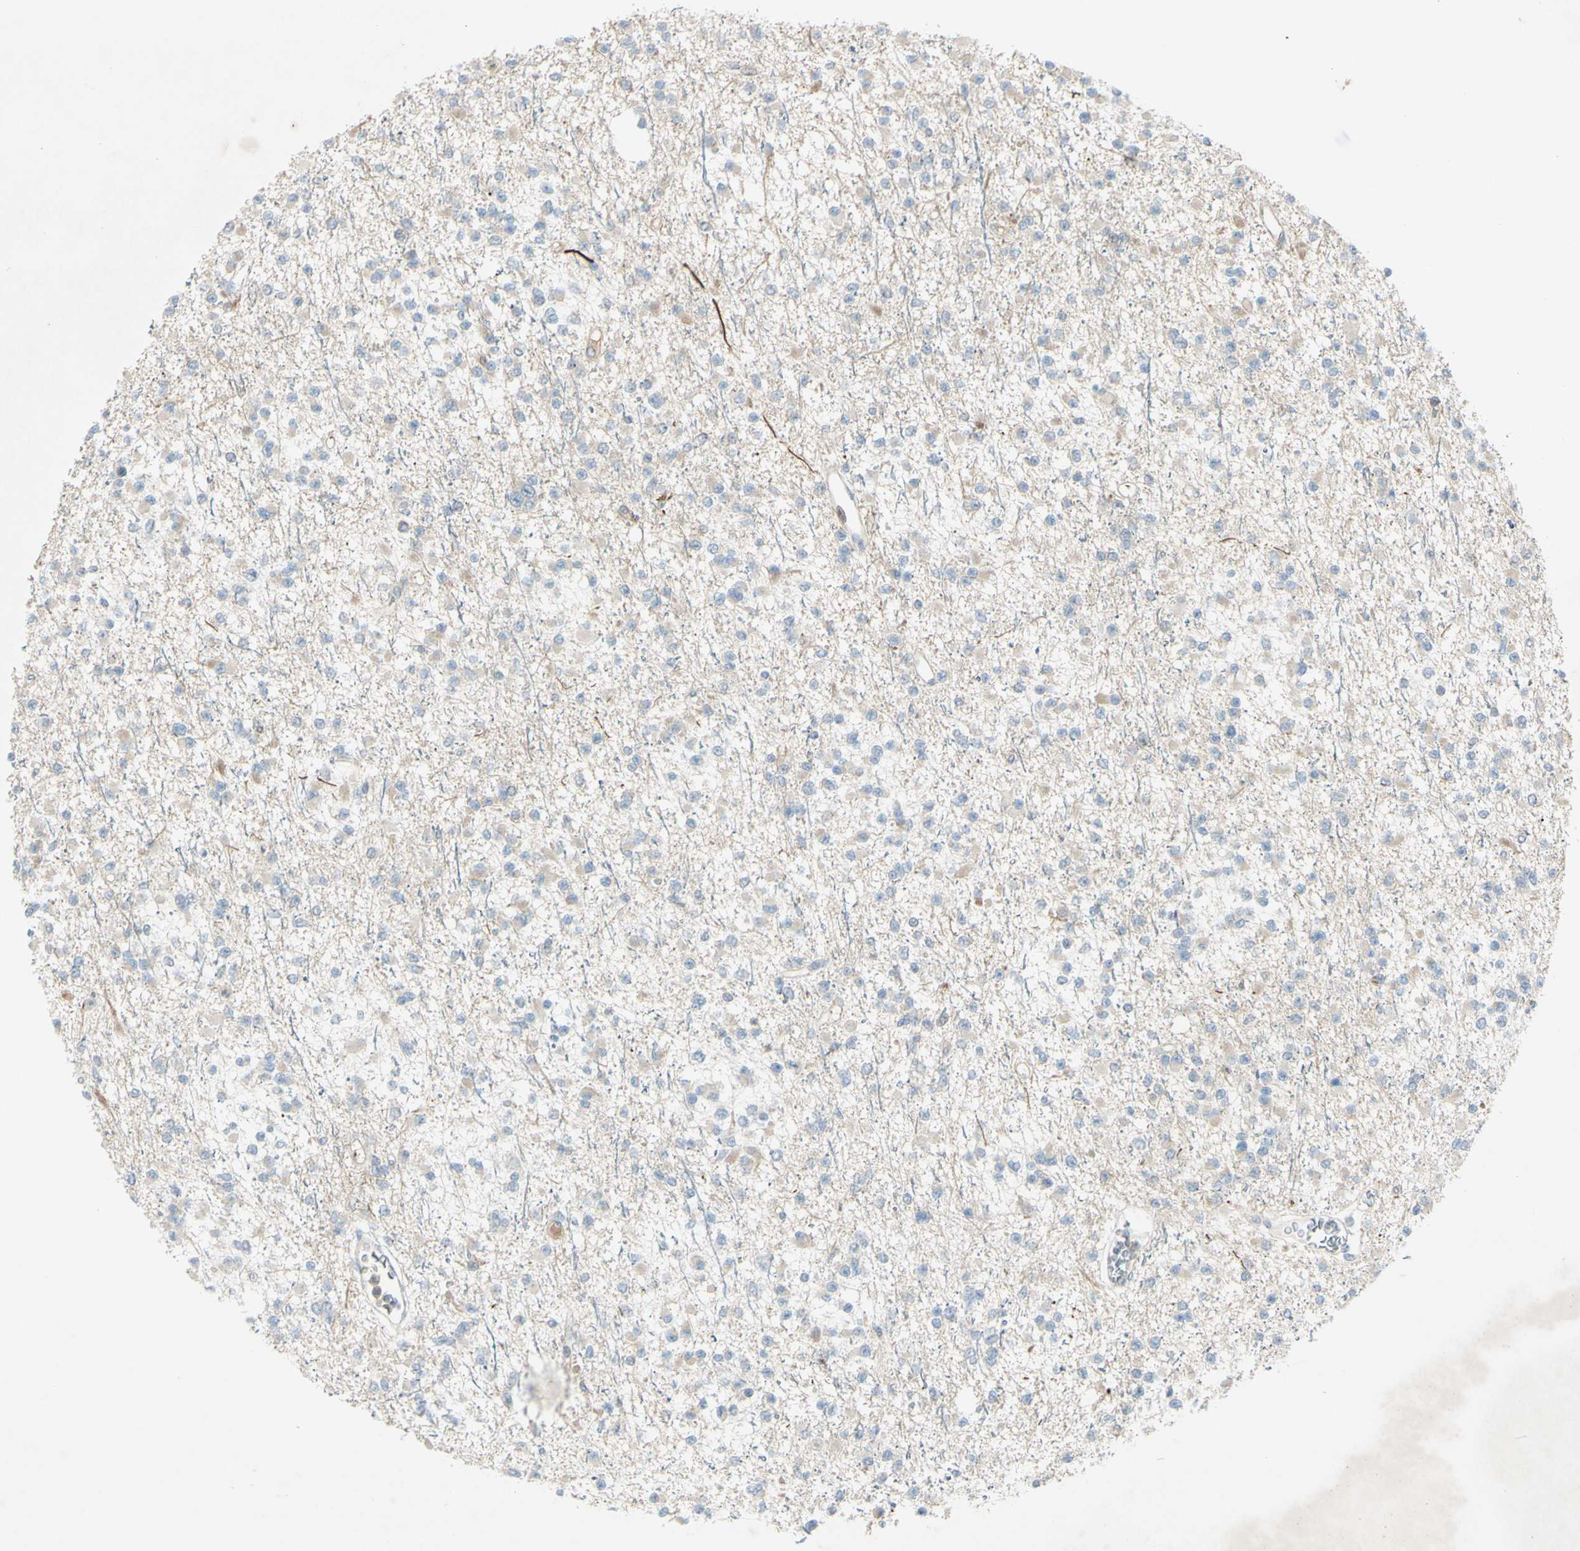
{"staining": {"intensity": "weak", "quantity": ">75%", "location": "cytoplasmic/membranous"}, "tissue": "glioma", "cell_type": "Tumor cells", "image_type": "cancer", "snomed": [{"axis": "morphology", "description": "Glioma, malignant, Low grade"}, {"axis": "topography", "description": "Brain"}], "caption": "Immunohistochemistry staining of glioma, which exhibits low levels of weak cytoplasmic/membranous staining in approximately >75% of tumor cells indicating weak cytoplasmic/membranous protein expression. The staining was performed using DAB (brown) for protein detection and nuclei were counterstained in hematoxylin (blue).", "gene": "C1orf159", "patient": {"sex": "female", "age": 22}}